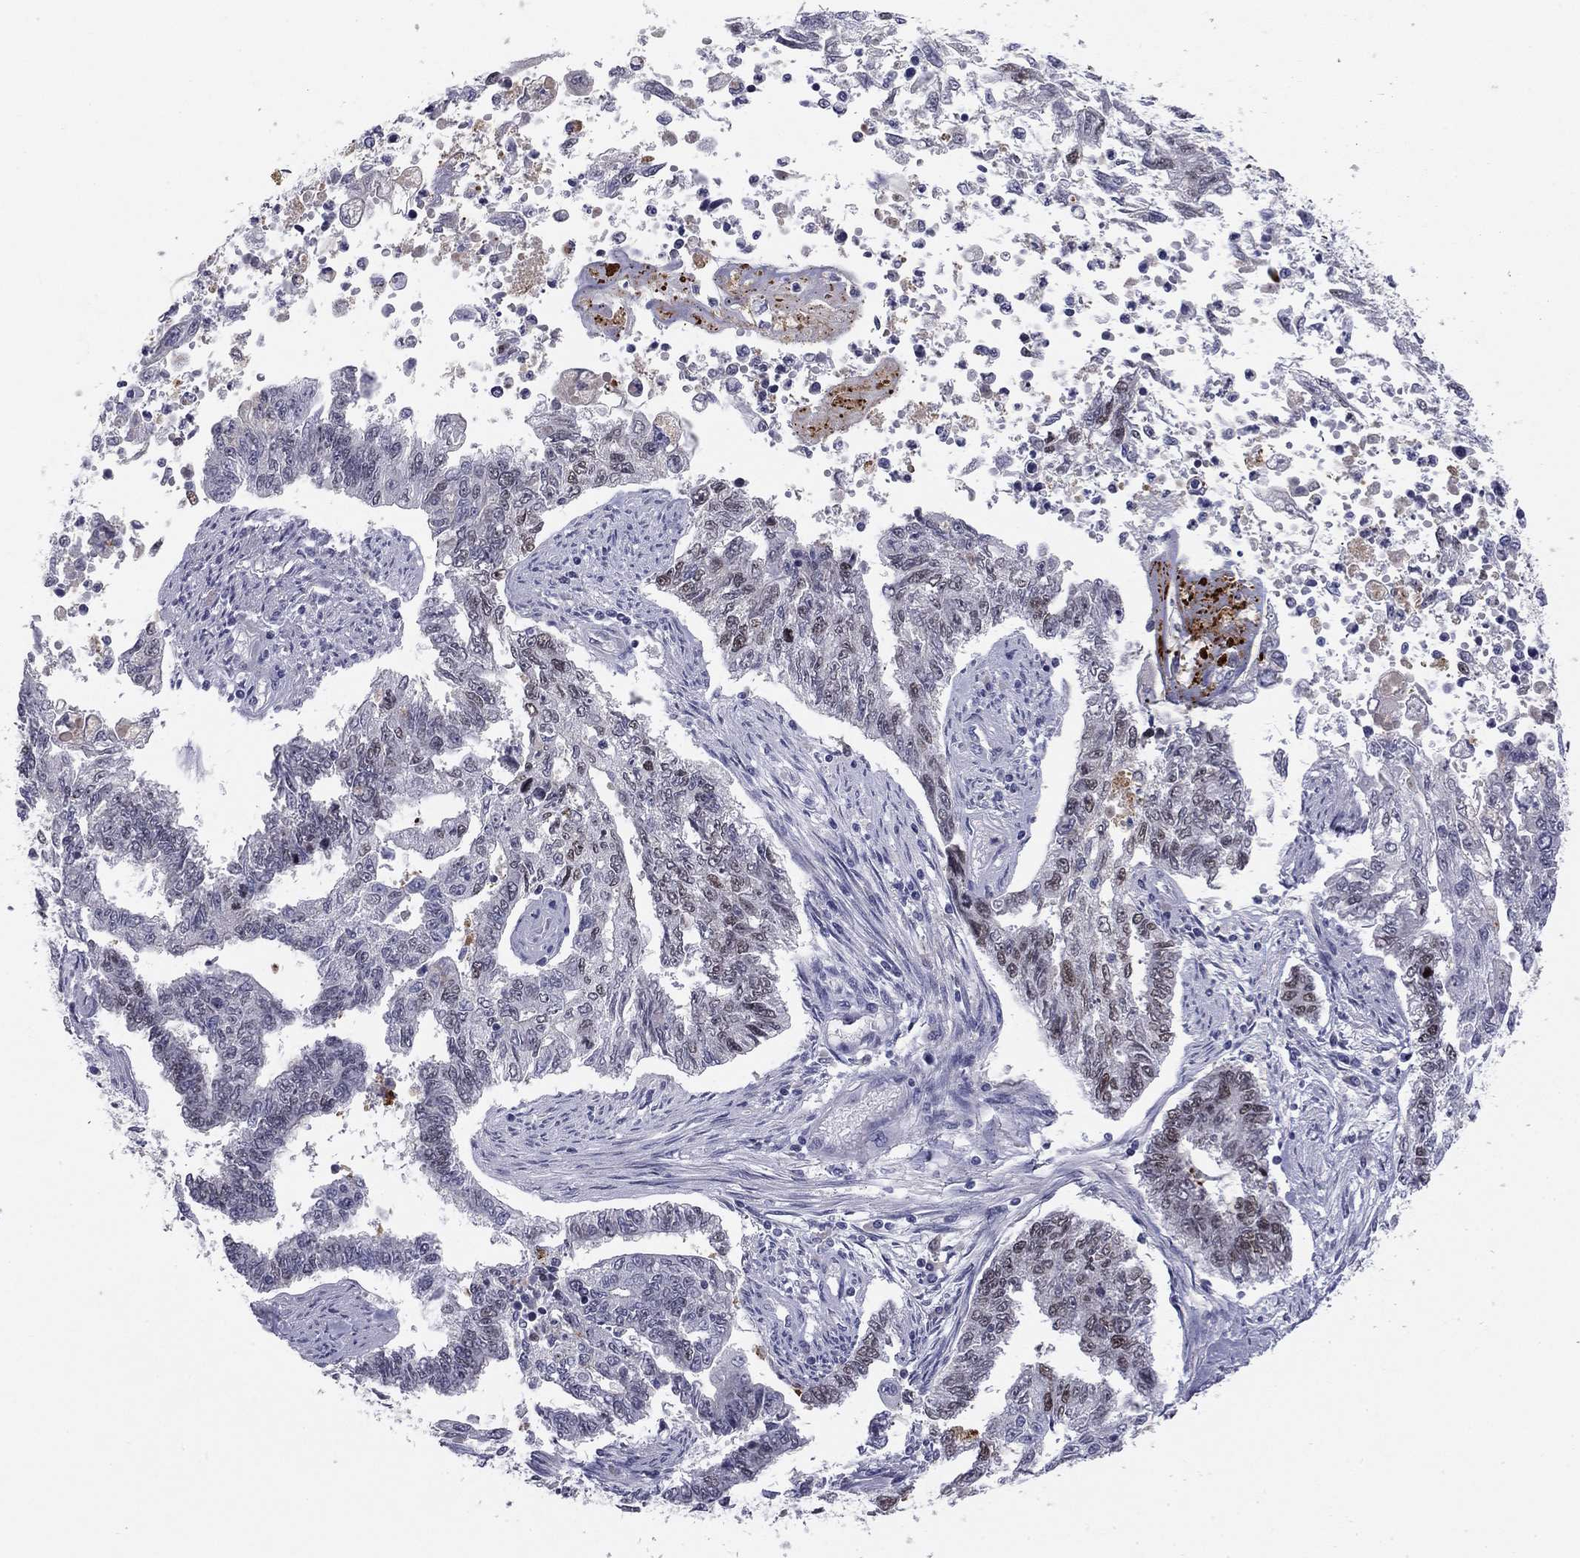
{"staining": {"intensity": "negative", "quantity": "none", "location": "none"}, "tissue": "endometrial cancer", "cell_type": "Tumor cells", "image_type": "cancer", "snomed": [{"axis": "morphology", "description": "Adenocarcinoma, NOS"}, {"axis": "topography", "description": "Uterus"}], "caption": "Tumor cells show no significant protein positivity in endometrial adenocarcinoma.", "gene": "TFAP2B", "patient": {"sex": "female", "age": 59}}